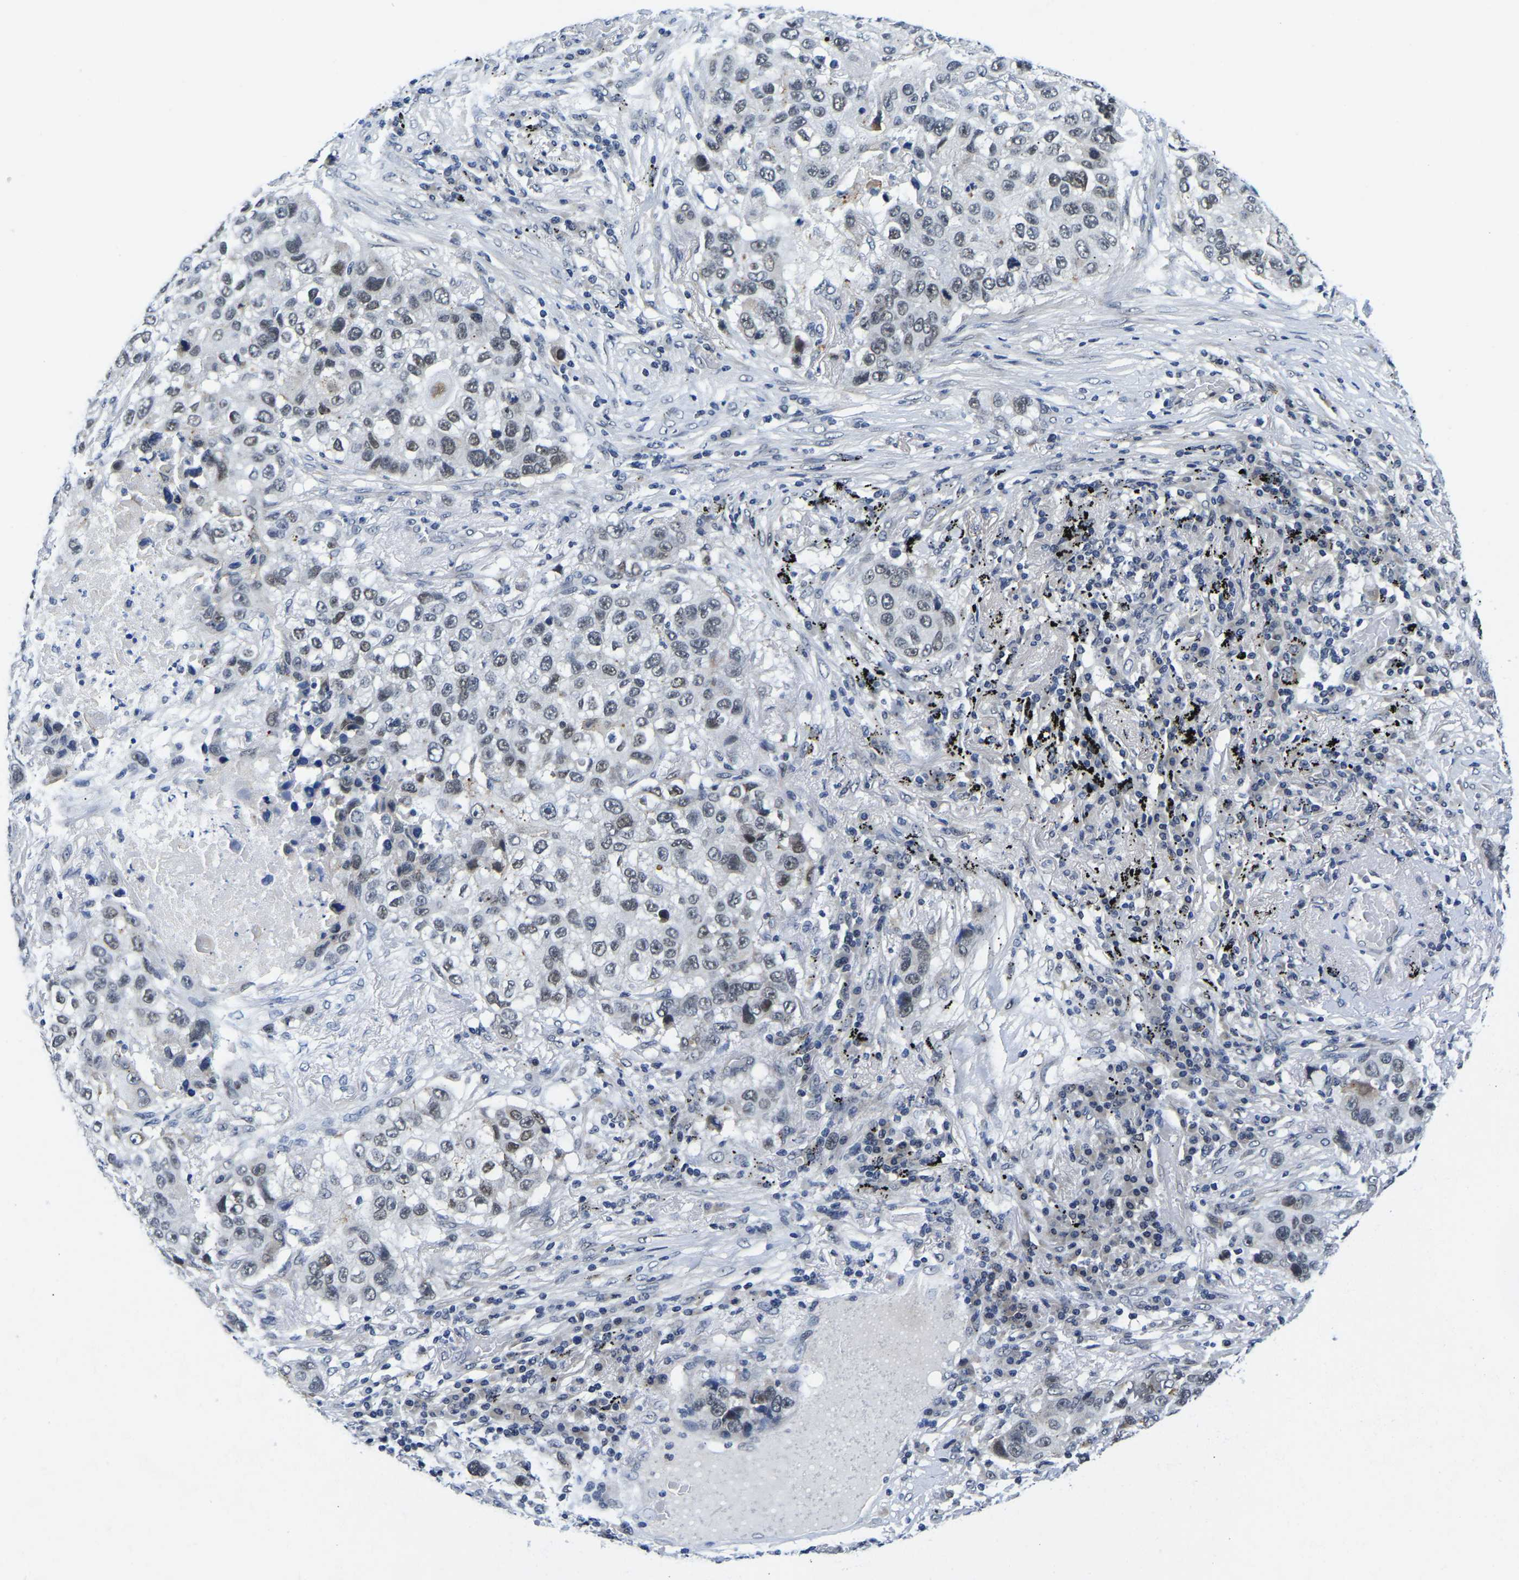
{"staining": {"intensity": "weak", "quantity": "25%-75%", "location": "nuclear"}, "tissue": "lung cancer", "cell_type": "Tumor cells", "image_type": "cancer", "snomed": [{"axis": "morphology", "description": "Squamous cell carcinoma, NOS"}, {"axis": "topography", "description": "Lung"}], "caption": "Squamous cell carcinoma (lung) was stained to show a protein in brown. There is low levels of weak nuclear expression in approximately 25%-75% of tumor cells. The staining was performed using DAB to visualize the protein expression in brown, while the nuclei were stained in blue with hematoxylin (Magnification: 20x).", "gene": "POLDIP3", "patient": {"sex": "male", "age": 57}}